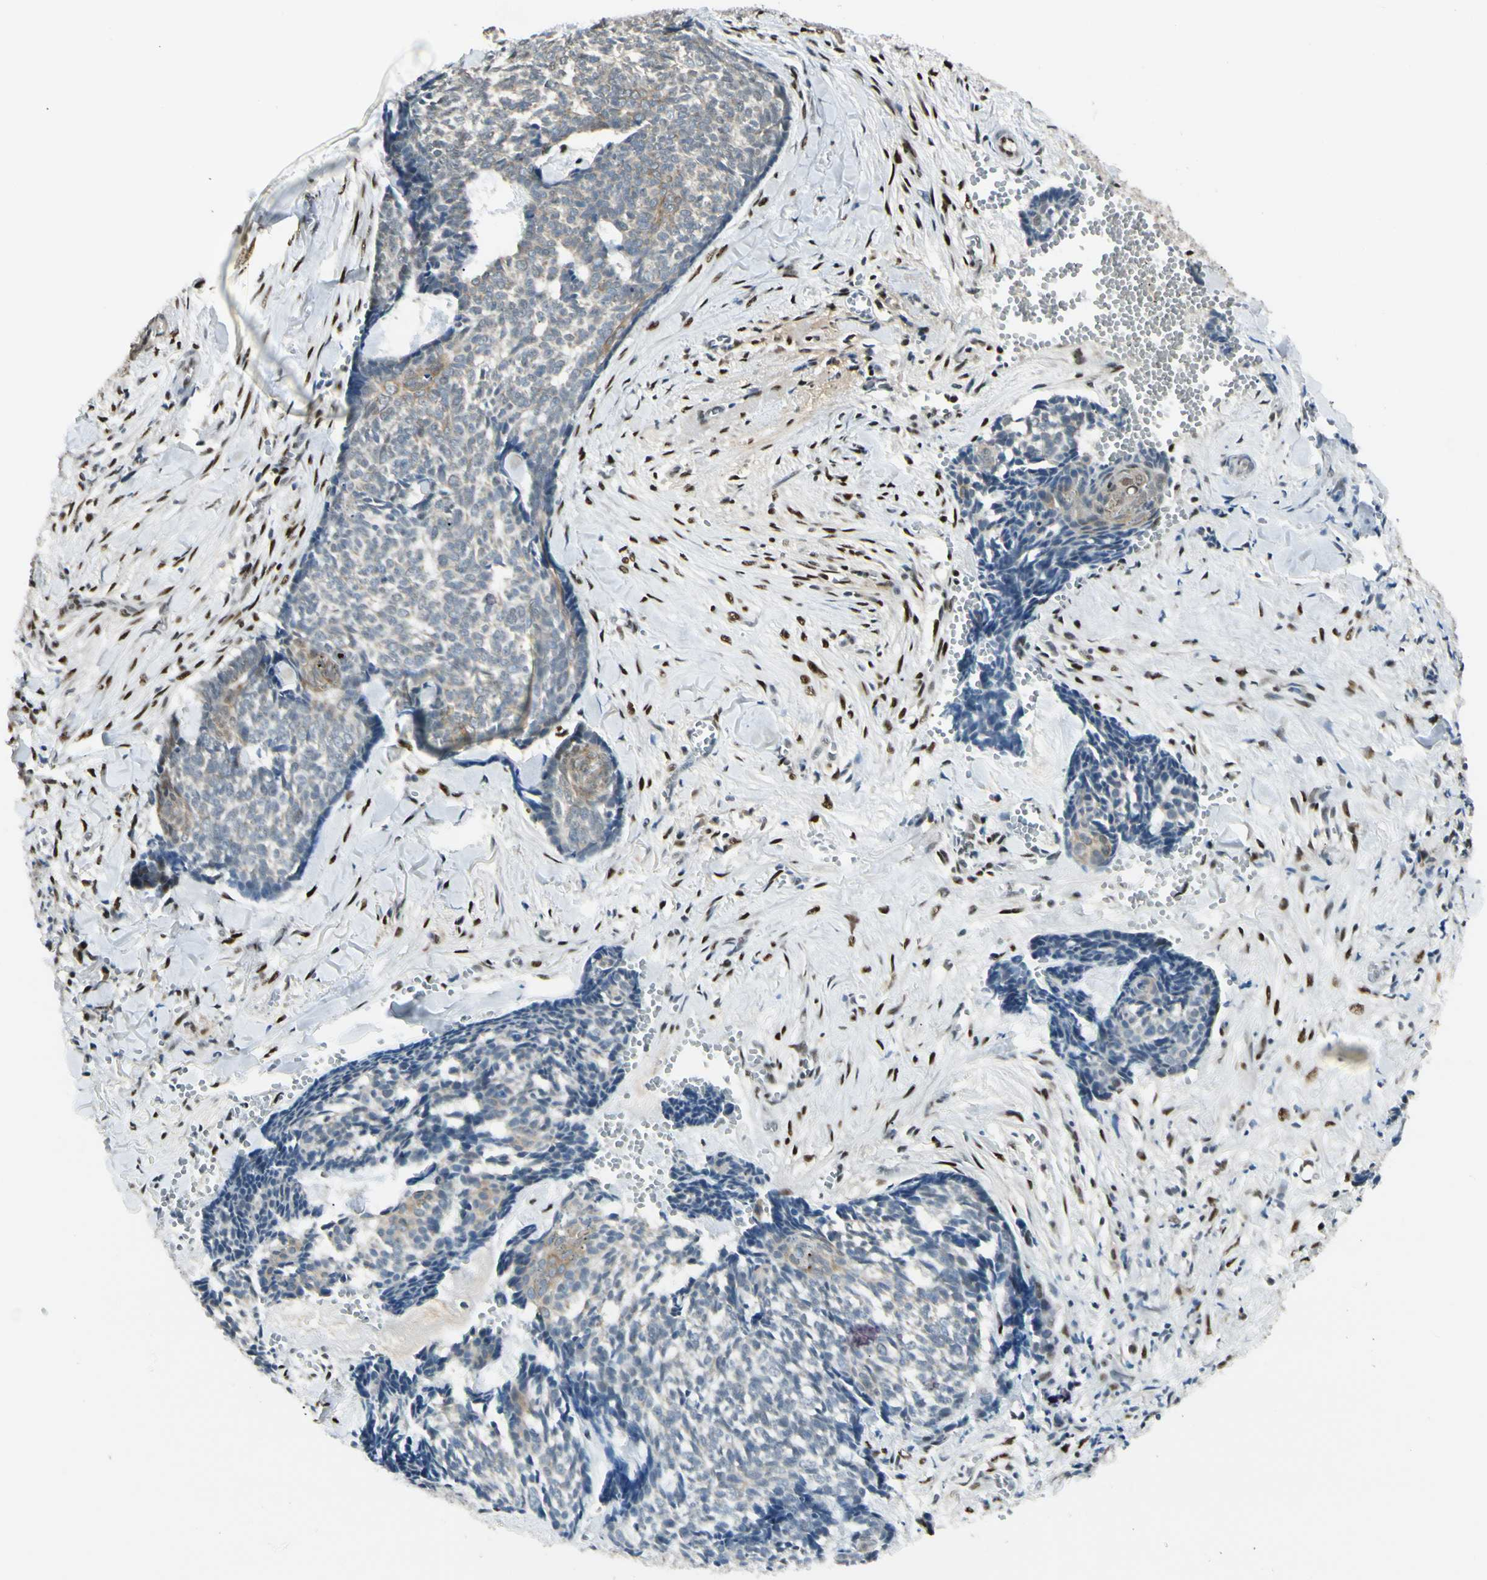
{"staining": {"intensity": "weak", "quantity": "25%-75%", "location": "cytoplasmic/membranous"}, "tissue": "skin cancer", "cell_type": "Tumor cells", "image_type": "cancer", "snomed": [{"axis": "morphology", "description": "Basal cell carcinoma"}, {"axis": "topography", "description": "Skin"}], "caption": "A brown stain shows weak cytoplasmic/membranous positivity of a protein in skin cancer (basal cell carcinoma) tumor cells.", "gene": "ATXN1", "patient": {"sex": "male", "age": 84}}